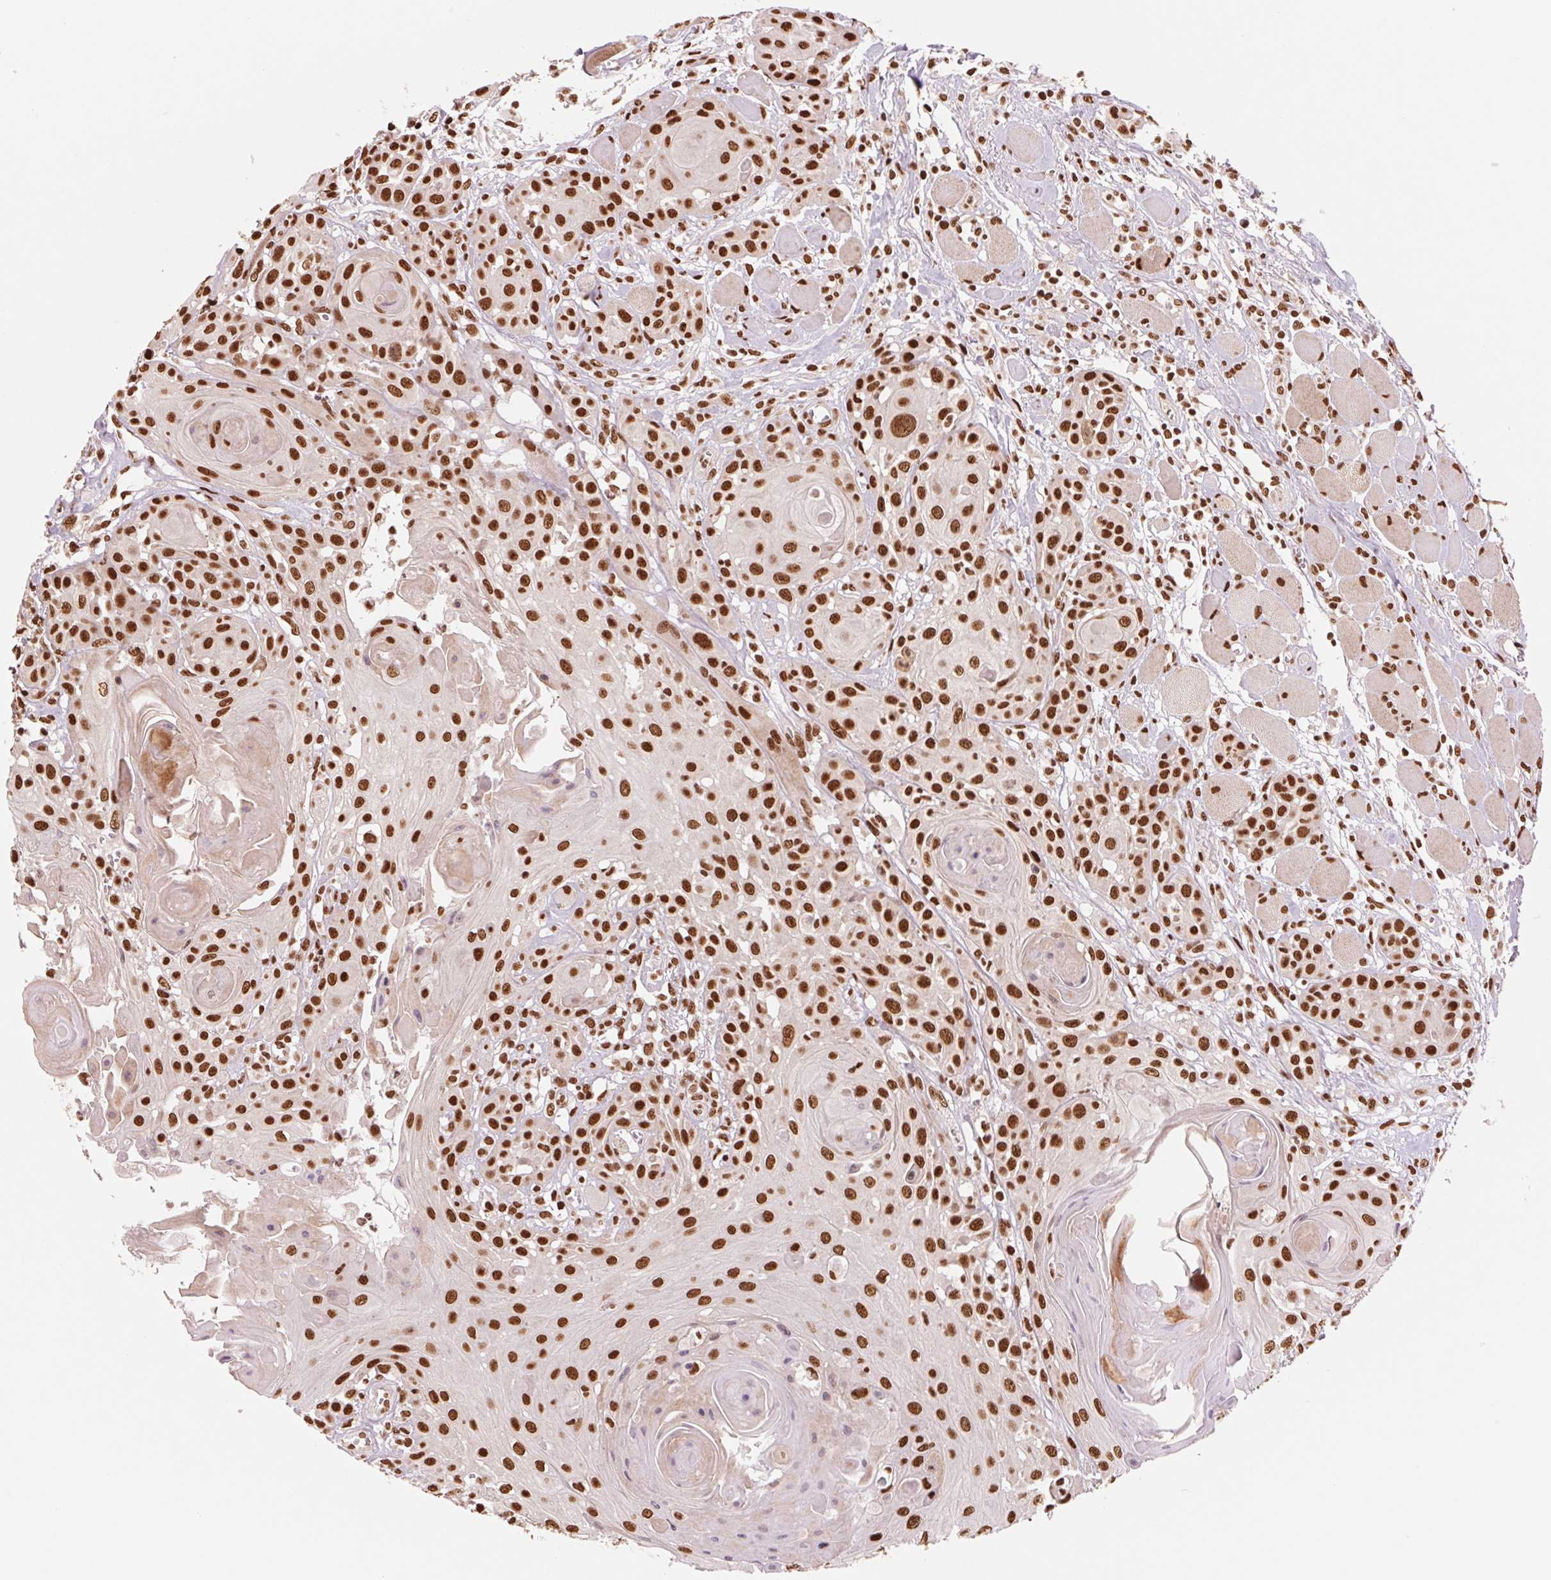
{"staining": {"intensity": "strong", "quantity": ">75%", "location": "nuclear"}, "tissue": "head and neck cancer", "cell_type": "Tumor cells", "image_type": "cancer", "snomed": [{"axis": "morphology", "description": "Squamous cell carcinoma, NOS"}, {"axis": "topography", "description": "Head-Neck"}], "caption": "Squamous cell carcinoma (head and neck) tissue demonstrates strong nuclear expression in approximately >75% of tumor cells", "gene": "TTLL9", "patient": {"sex": "female", "age": 80}}